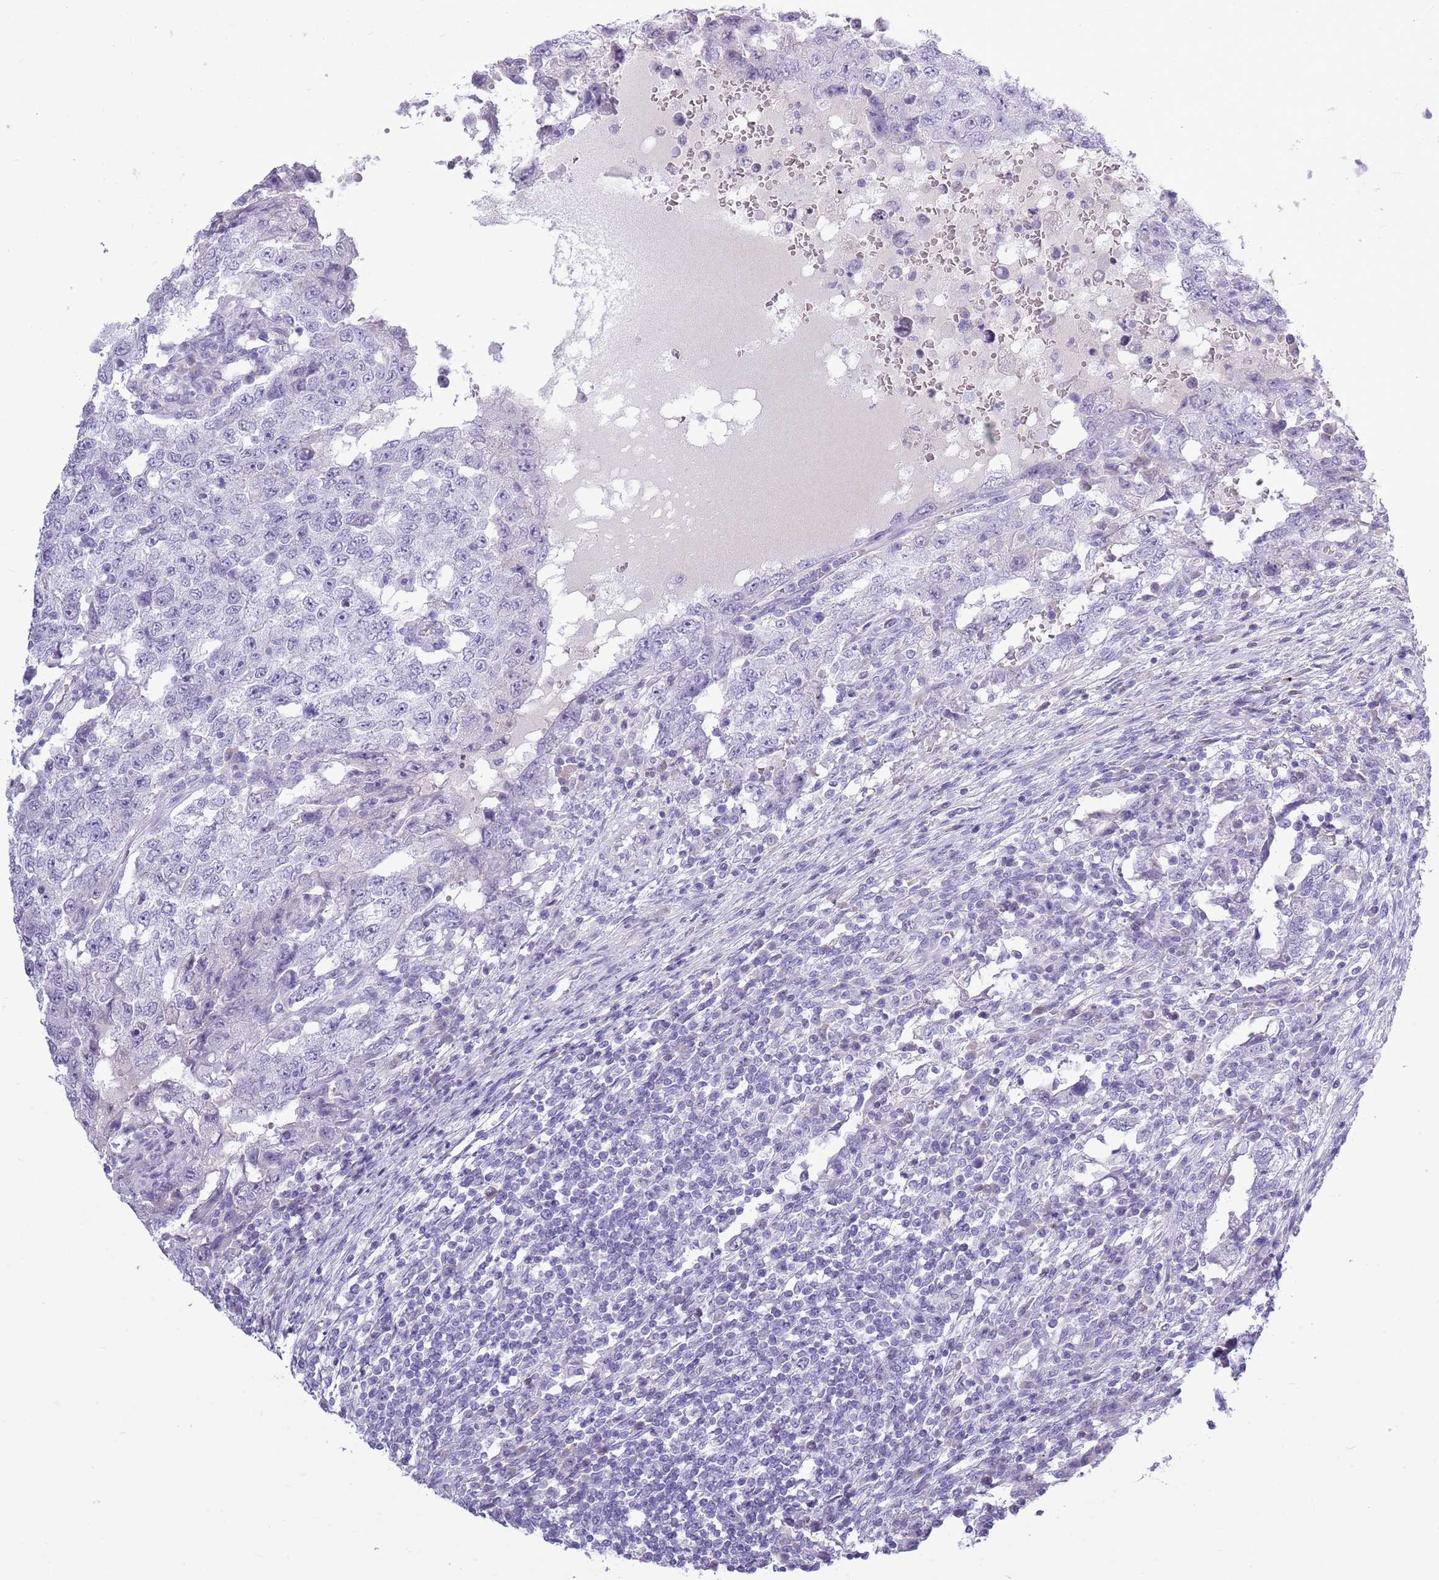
{"staining": {"intensity": "negative", "quantity": "none", "location": "none"}, "tissue": "testis cancer", "cell_type": "Tumor cells", "image_type": "cancer", "snomed": [{"axis": "morphology", "description": "Carcinoma, Embryonal, NOS"}, {"axis": "topography", "description": "Testis"}], "caption": "Immunohistochemistry micrograph of testis embryonal carcinoma stained for a protein (brown), which demonstrates no positivity in tumor cells. (DAB immunohistochemistry, high magnification).", "gene": "ZNF425", "patient": {"sex": "male", "age": 26}}